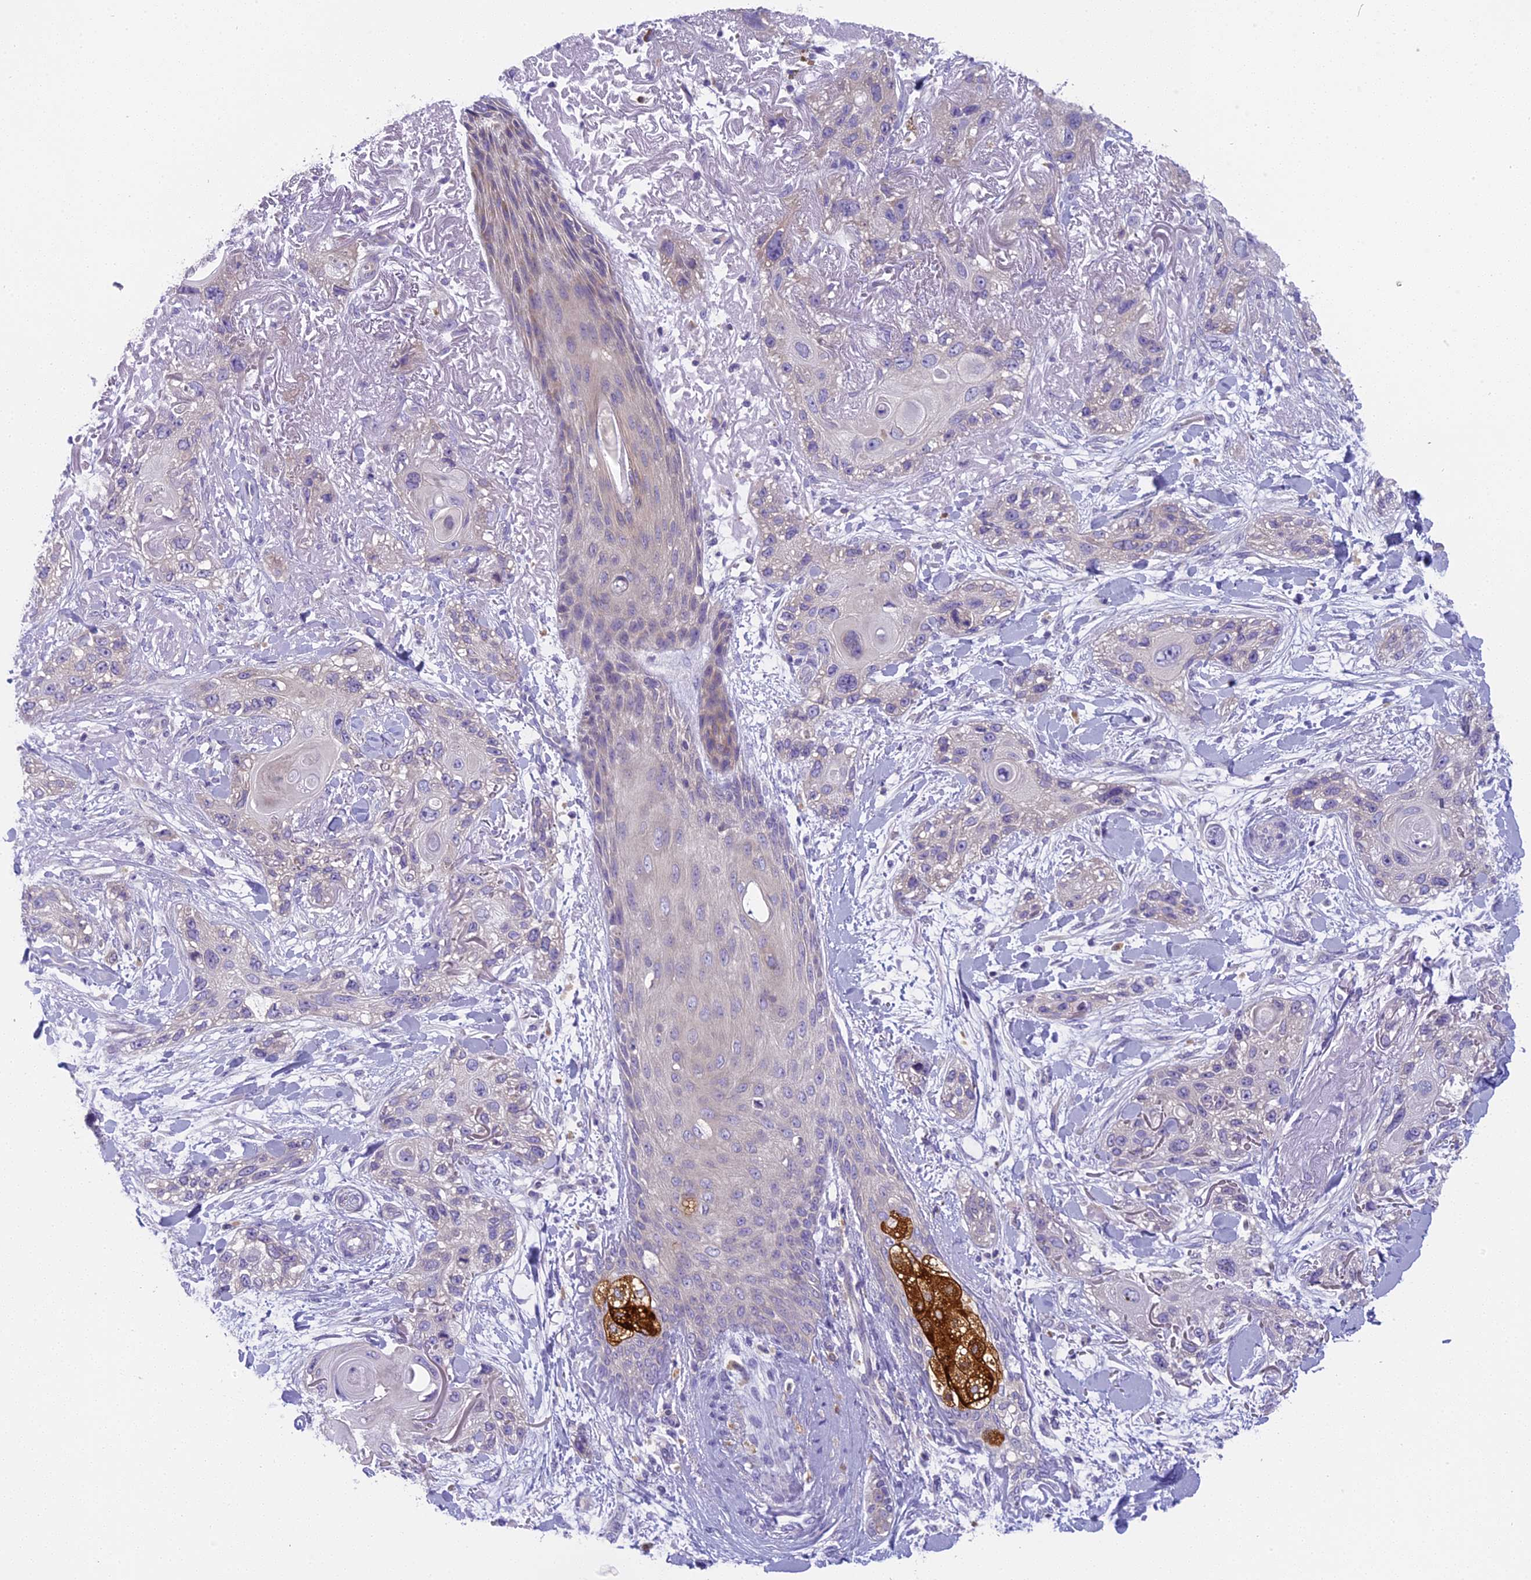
{"staining": {"intensity": "negative", "quantity": "none", "location": "none"}, "tissue": "skin cancer", "cell_type": "Tumor cells", "image_type": "cancer", "snomed": [{"axis": "morphology", "description": "Normal tissue, NOS"}, {"axis": "morphology", "description": "Squamous cell carcinoma, NOS"}, {"axis": "topography", "description": "Skin"}], "caption": "High power microscopy image of an immunohistochemistry image of skin cancer, revealing no significant staining in tumor cells.", "gene": "ARHGEF37", "patient": {"sex": "male", "age": 72}}